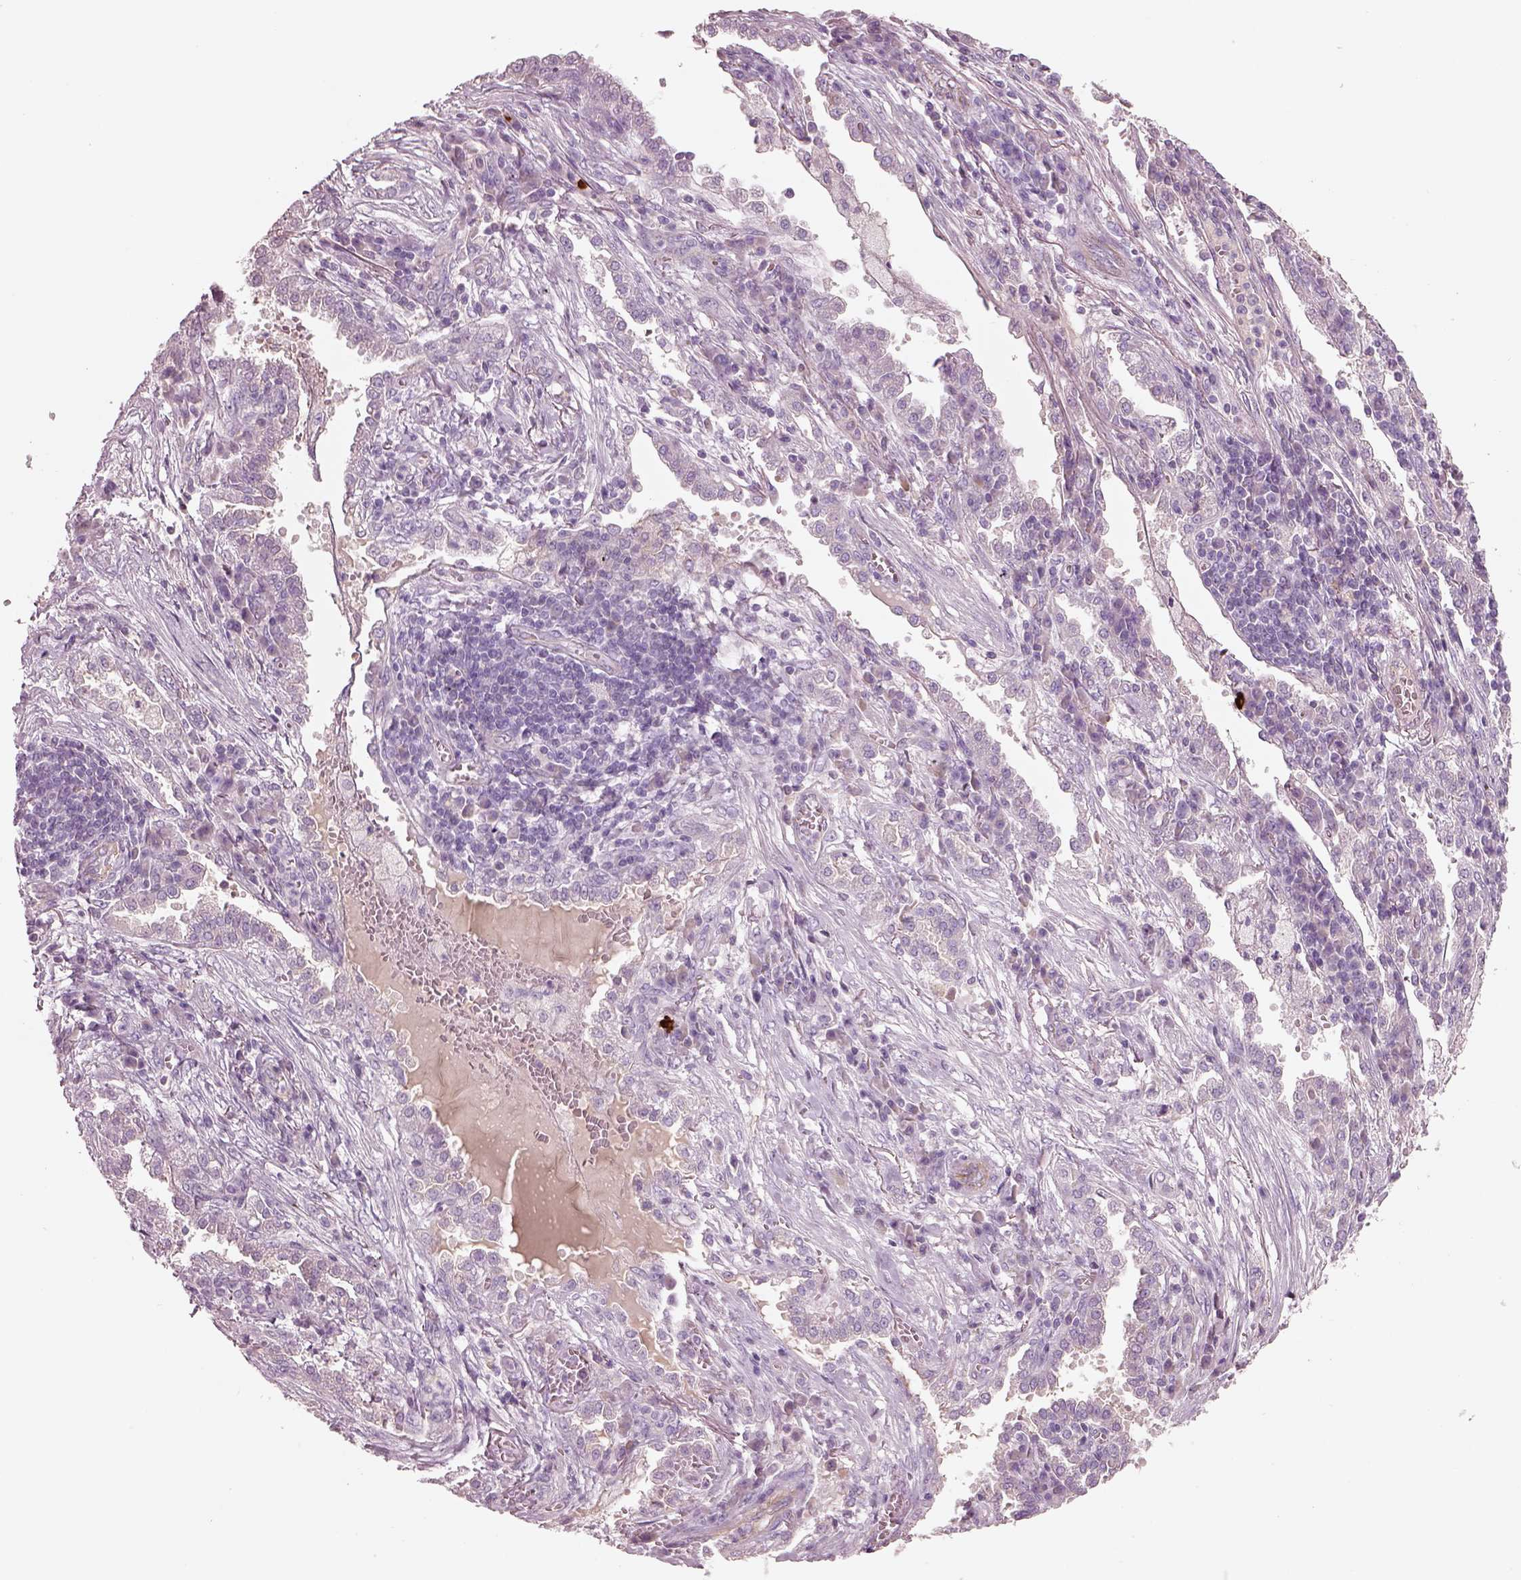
{"staining": {"intensity": "negative", "quantity": "none", "location": "none"}, "tissue": "lung cancer", "cell_type": "Tumor cells", "image_type": "cancer", "snomed": [{"axis": "morphology", "description": "Adenocarcinoma, NOS"}, {"axis": "topography", "description": "Lung"}], "caption": "The histopathology image reveals no staining of tumor cells in lung cancer (adenocarcinoma). (IHC, brightfield microscopy, high magnification).", "gene": "IGLL1", "patient": {"sex": "male", "age": 57}}